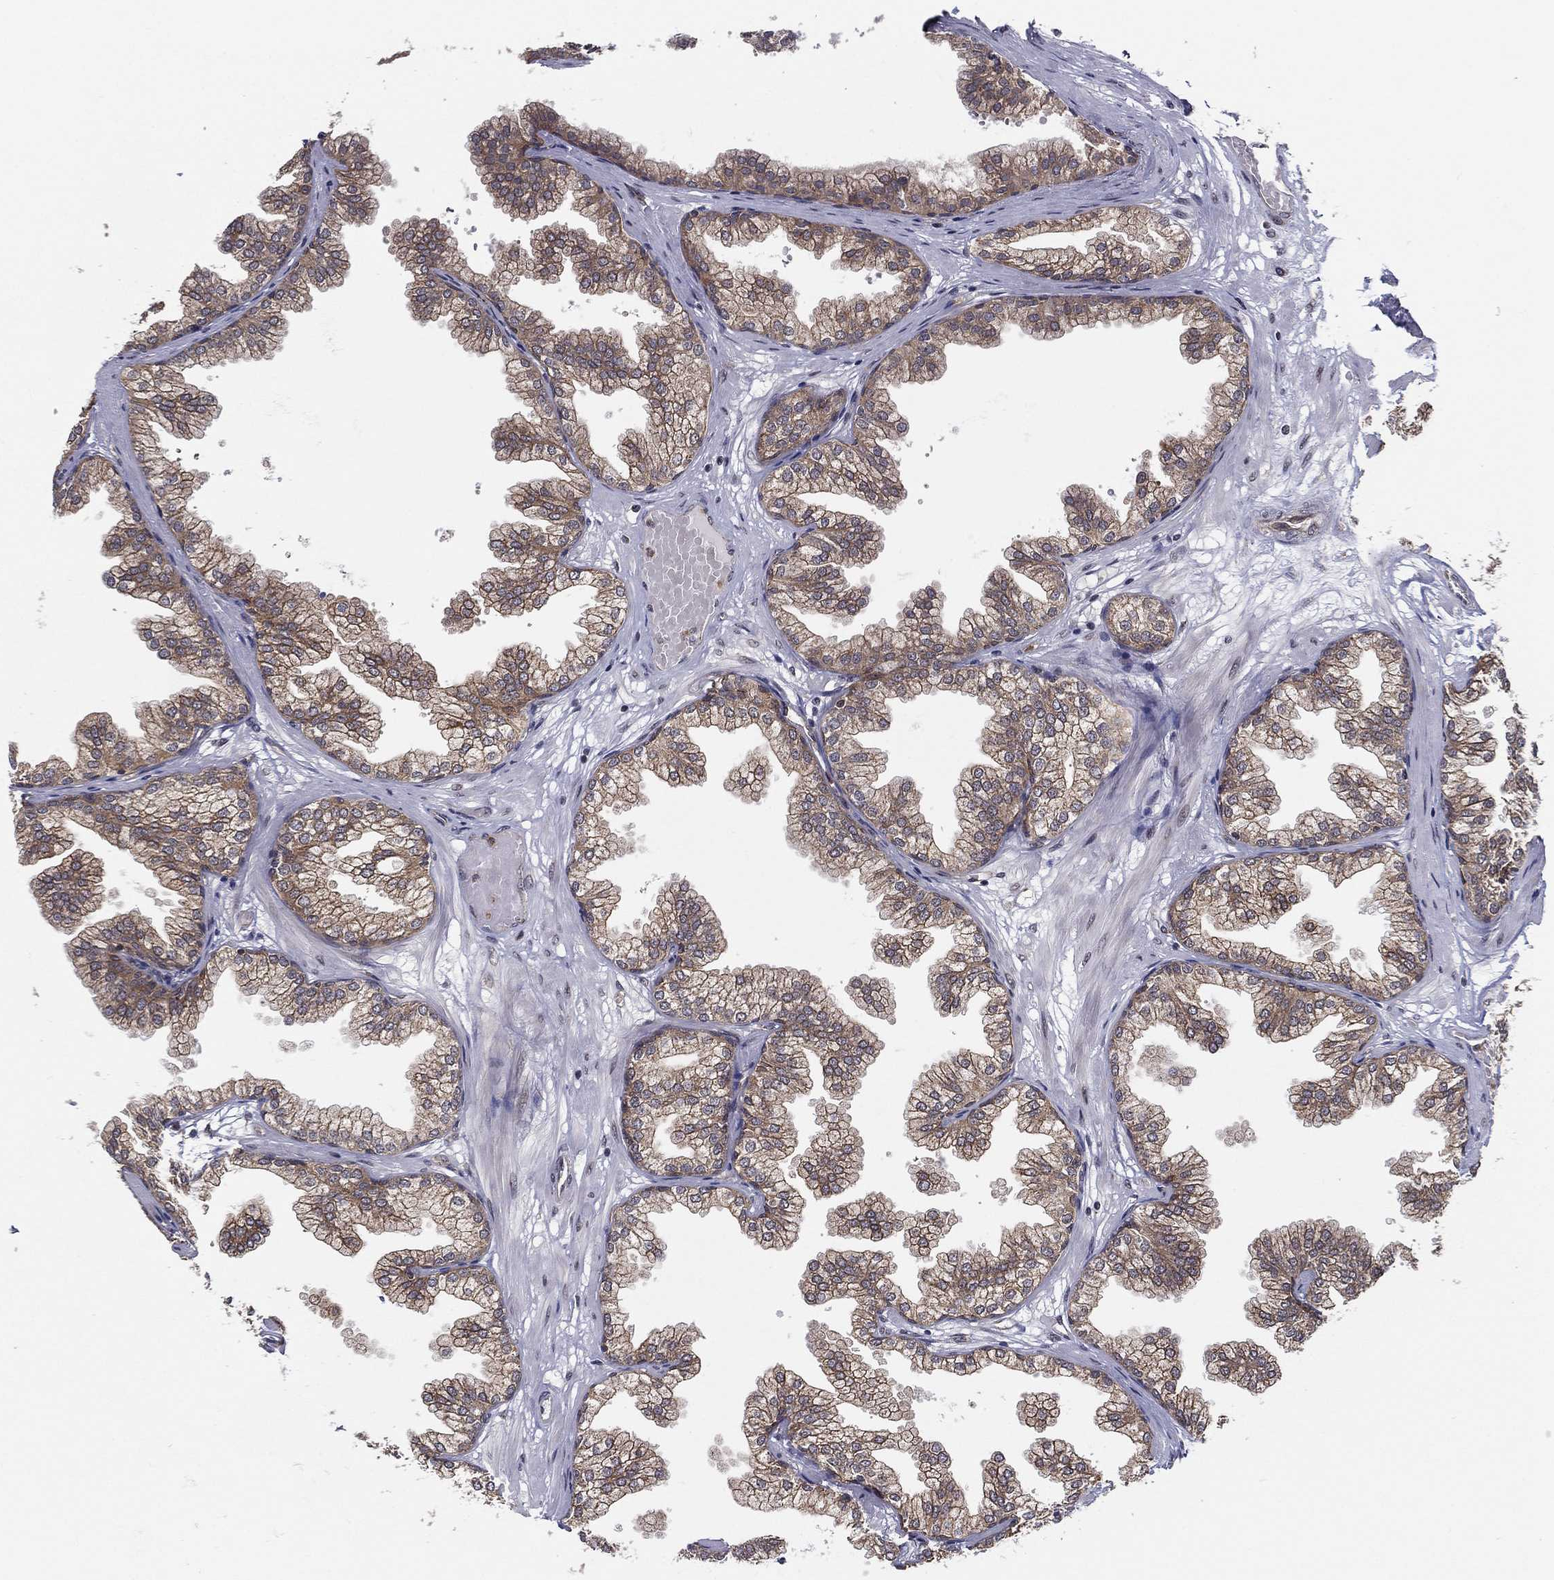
{"staining": {"intensity": "moderate", "quantity": "25%-75%", "location": "cytoplasmic/membranous"}, "tissue": "prostate", "cell_type": "Glandular cells", "image_type": "normal", "snomed": [{"axis": "morphology", "description": "Normal tissue, NOS"}, {"axis": "topography", "description": "Prostate"}], "caption": "Protein staining of unremarkable prostate reveals moderate cytoplasmic/membranous staining in approximately 25%-75% of glandular cells.", "gene": "UACA", "patient": {"sex": "male", "age": 37}}